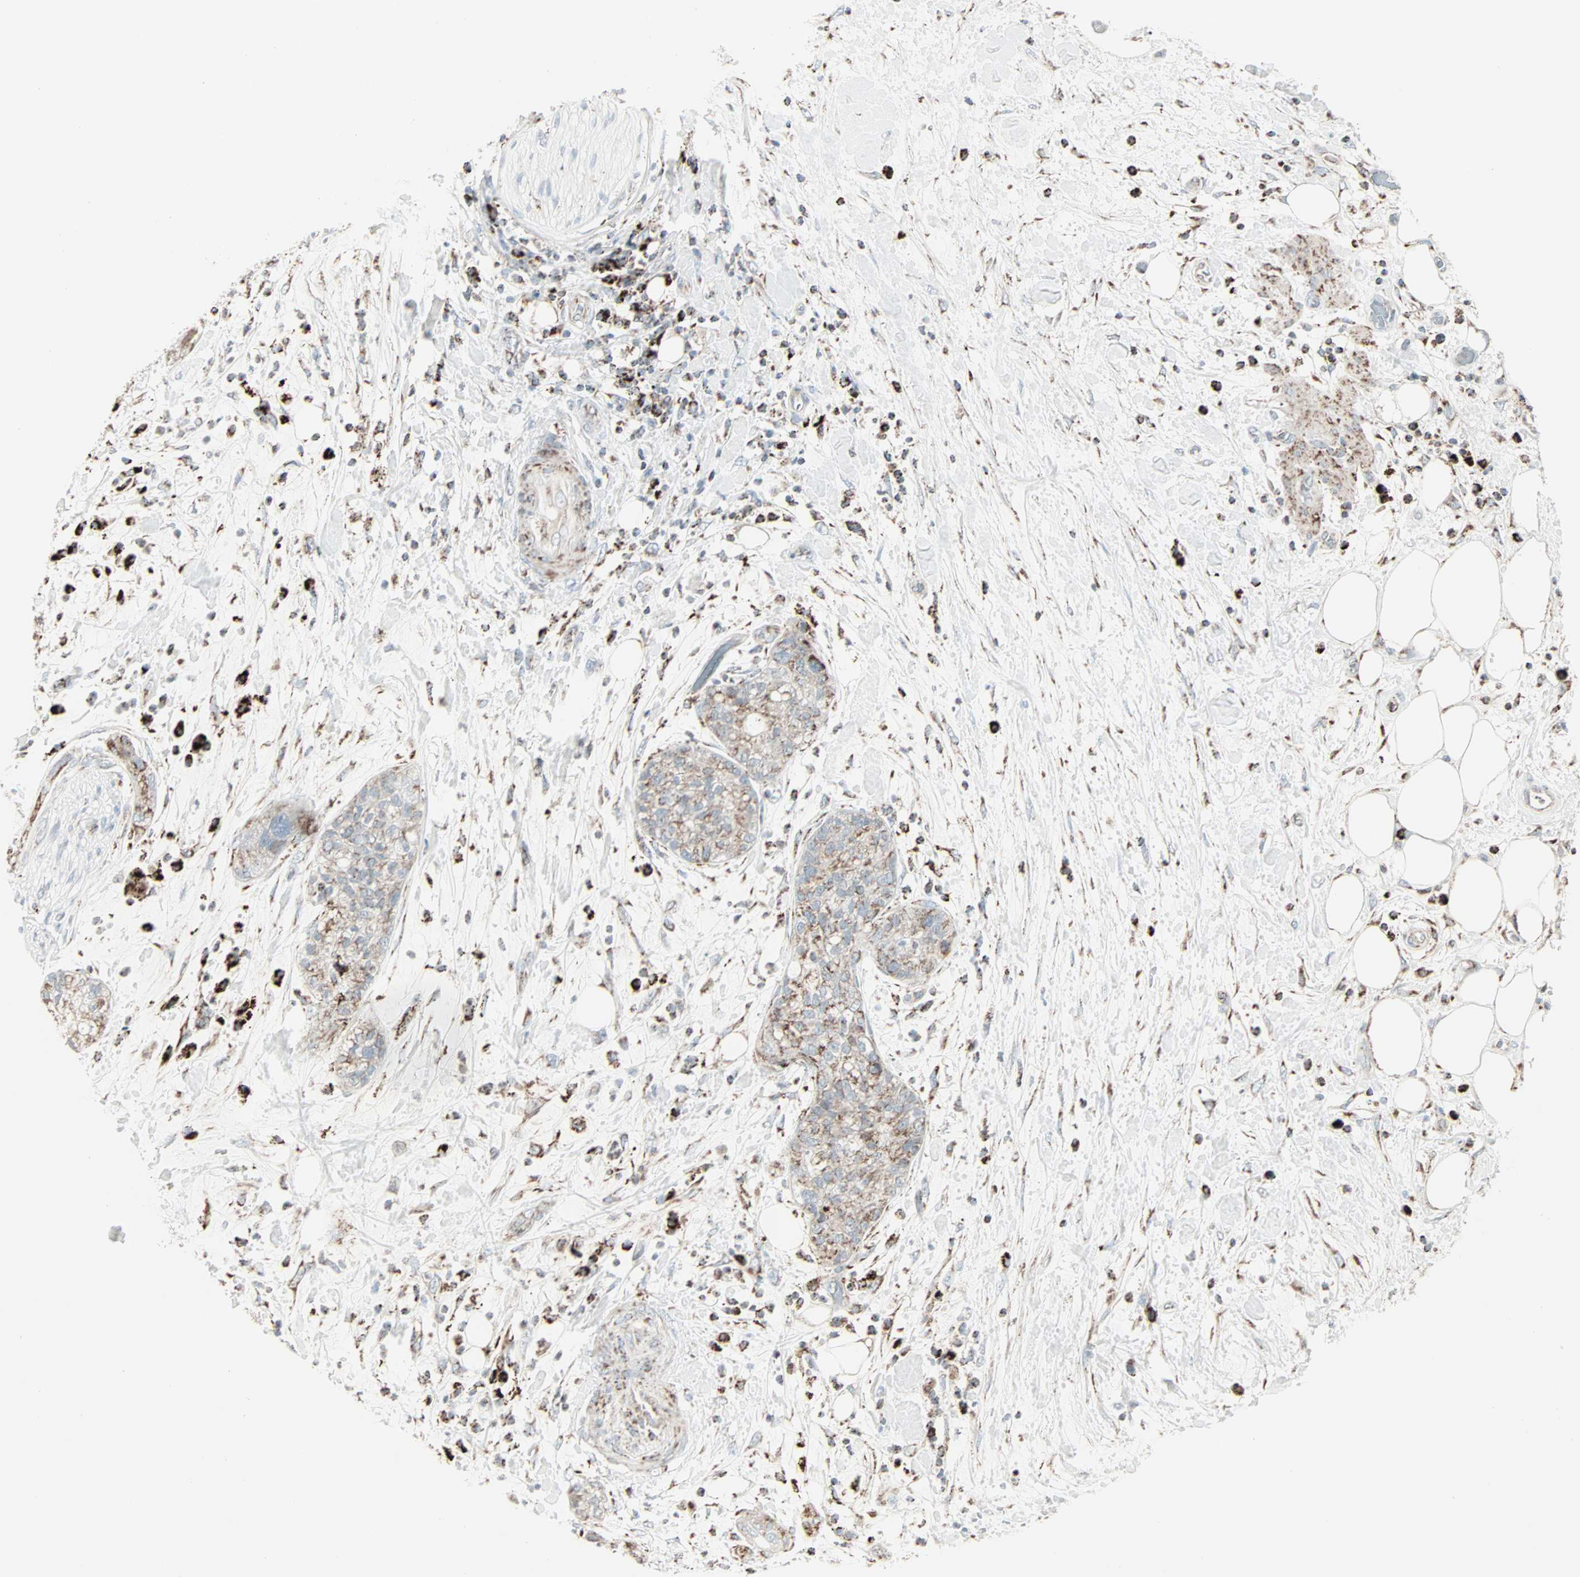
{"staining": {"intensity": "moderate", "quantity": "25%-75%", "location": "cytoplasmic/membranous"}, "tissue": "pancreatic cancer", "cell_type": "Tumor cells", "image_type": "cancer", "snomed": [{"axis": "morphology", "description": "Adenocarcinoma, NOS"}, {"axis": "topography", "description": "Pancreas"}], "caption": "Tumor cells reveal medium levels of moderate cytoplasmic/membranous staining in about 25%-75% of cells in human adenocarcinoma (pancreatic). Nuclei are stained in blue.", "gene": "IDH2", "patient": {"sex": "female", "age": 78}}